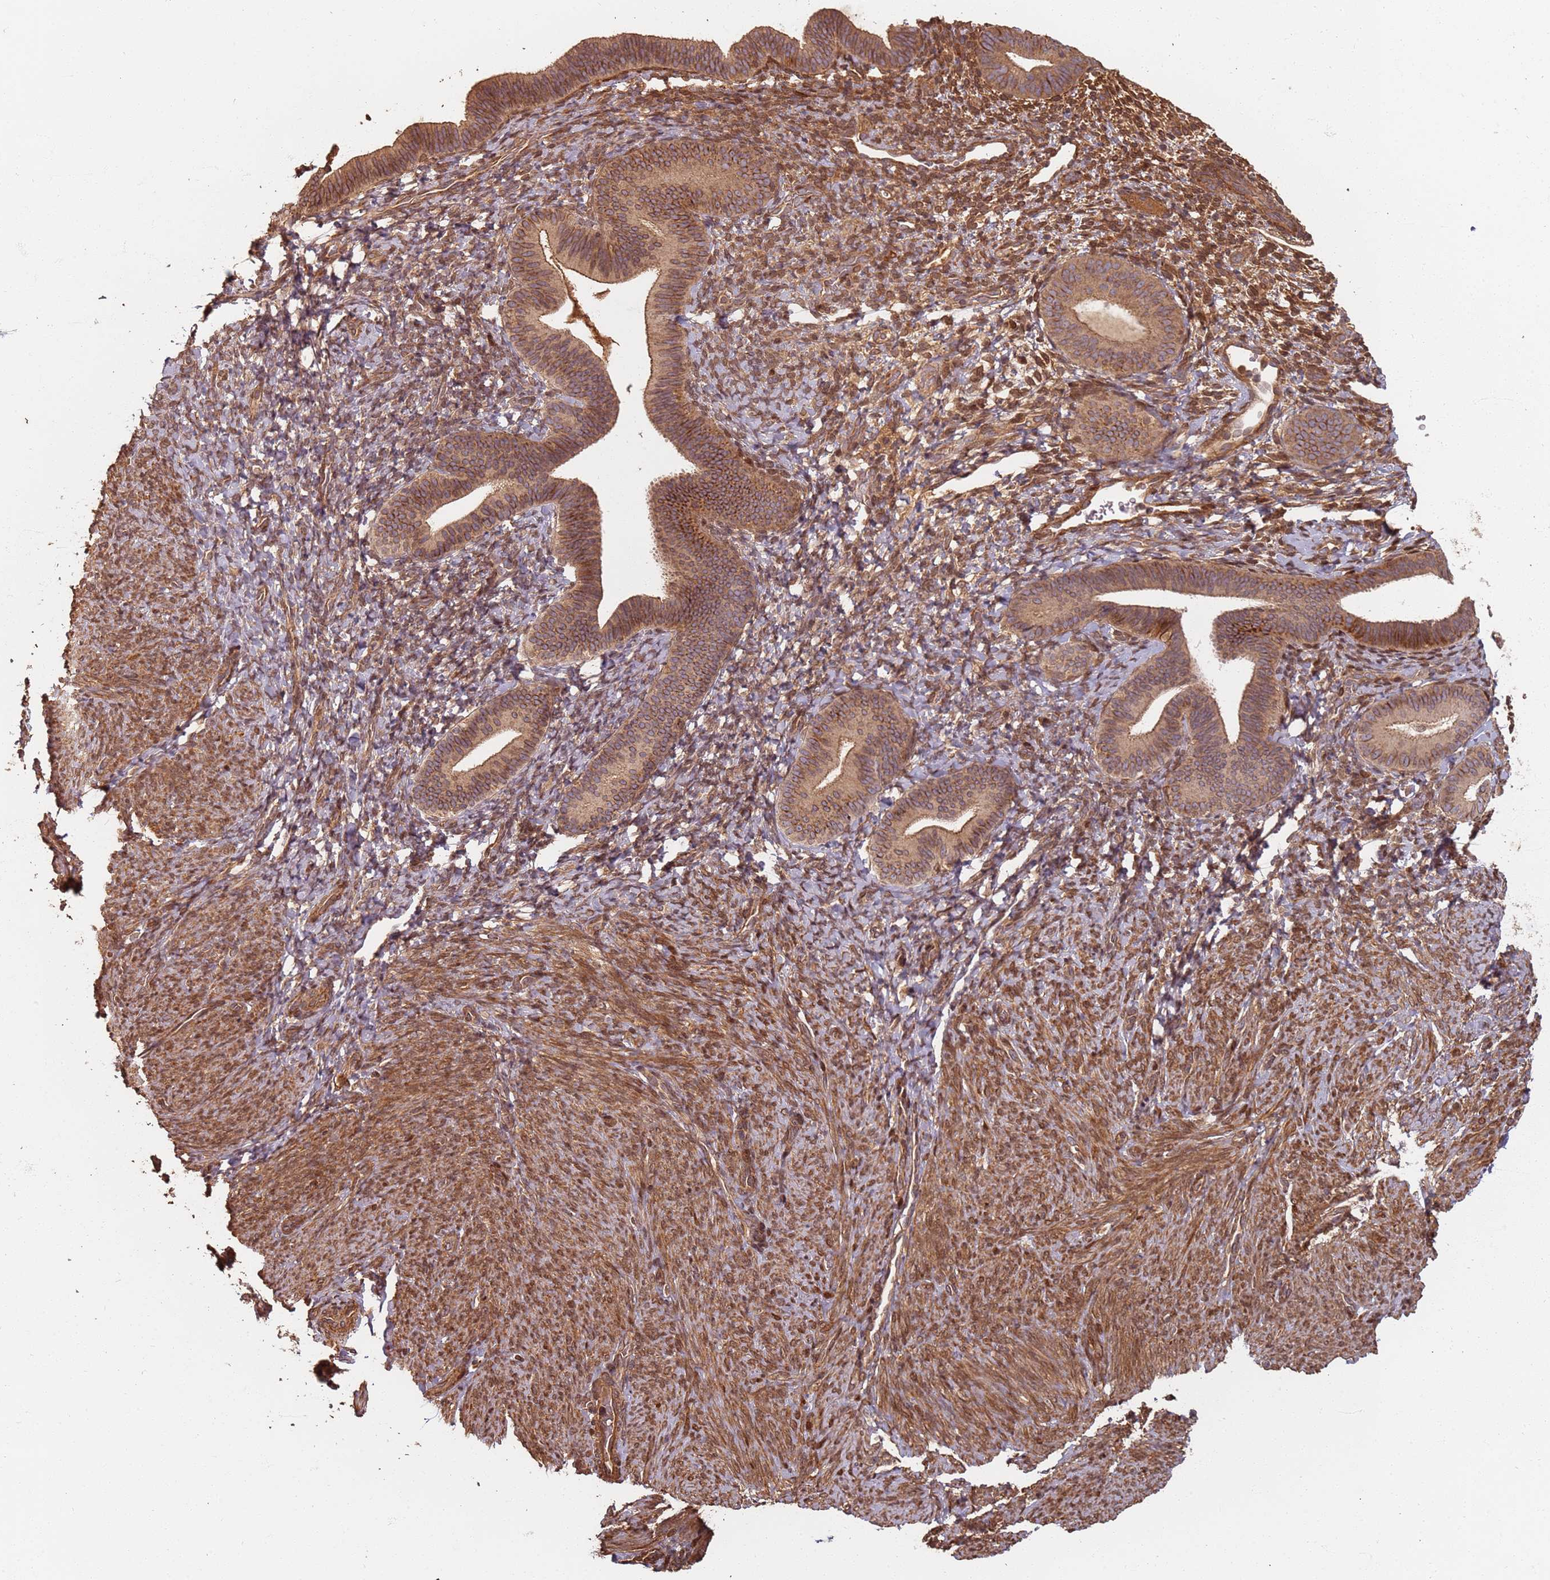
{"staining": {"intensity": "moderate", "quantity": ">75%", "location": "cytoplasmic/membranous,nuclear"}, "tissue": "endometrium", "cell_type": "Cells in endometrial stroma", "image_type": "normal", "snomed": [{"axis": "morphology", "description": "Normal tissue, NOS"}, {"axis": "topography", "description": "Endometrium"}], "caption": "High-magnification brightfield microscopy of benign endometrium stained with DAB (3,3'-diaminobenzidine) (brown) and counterstained with hematoxylin (blue). cells in endometrial stroma exhibit moderate cytoplasmic/membranous,nuclear expression is present in approximately>75% of cells.", "gene": "SDCCAG8", "patient": {"sex": "female", "age": 65}}